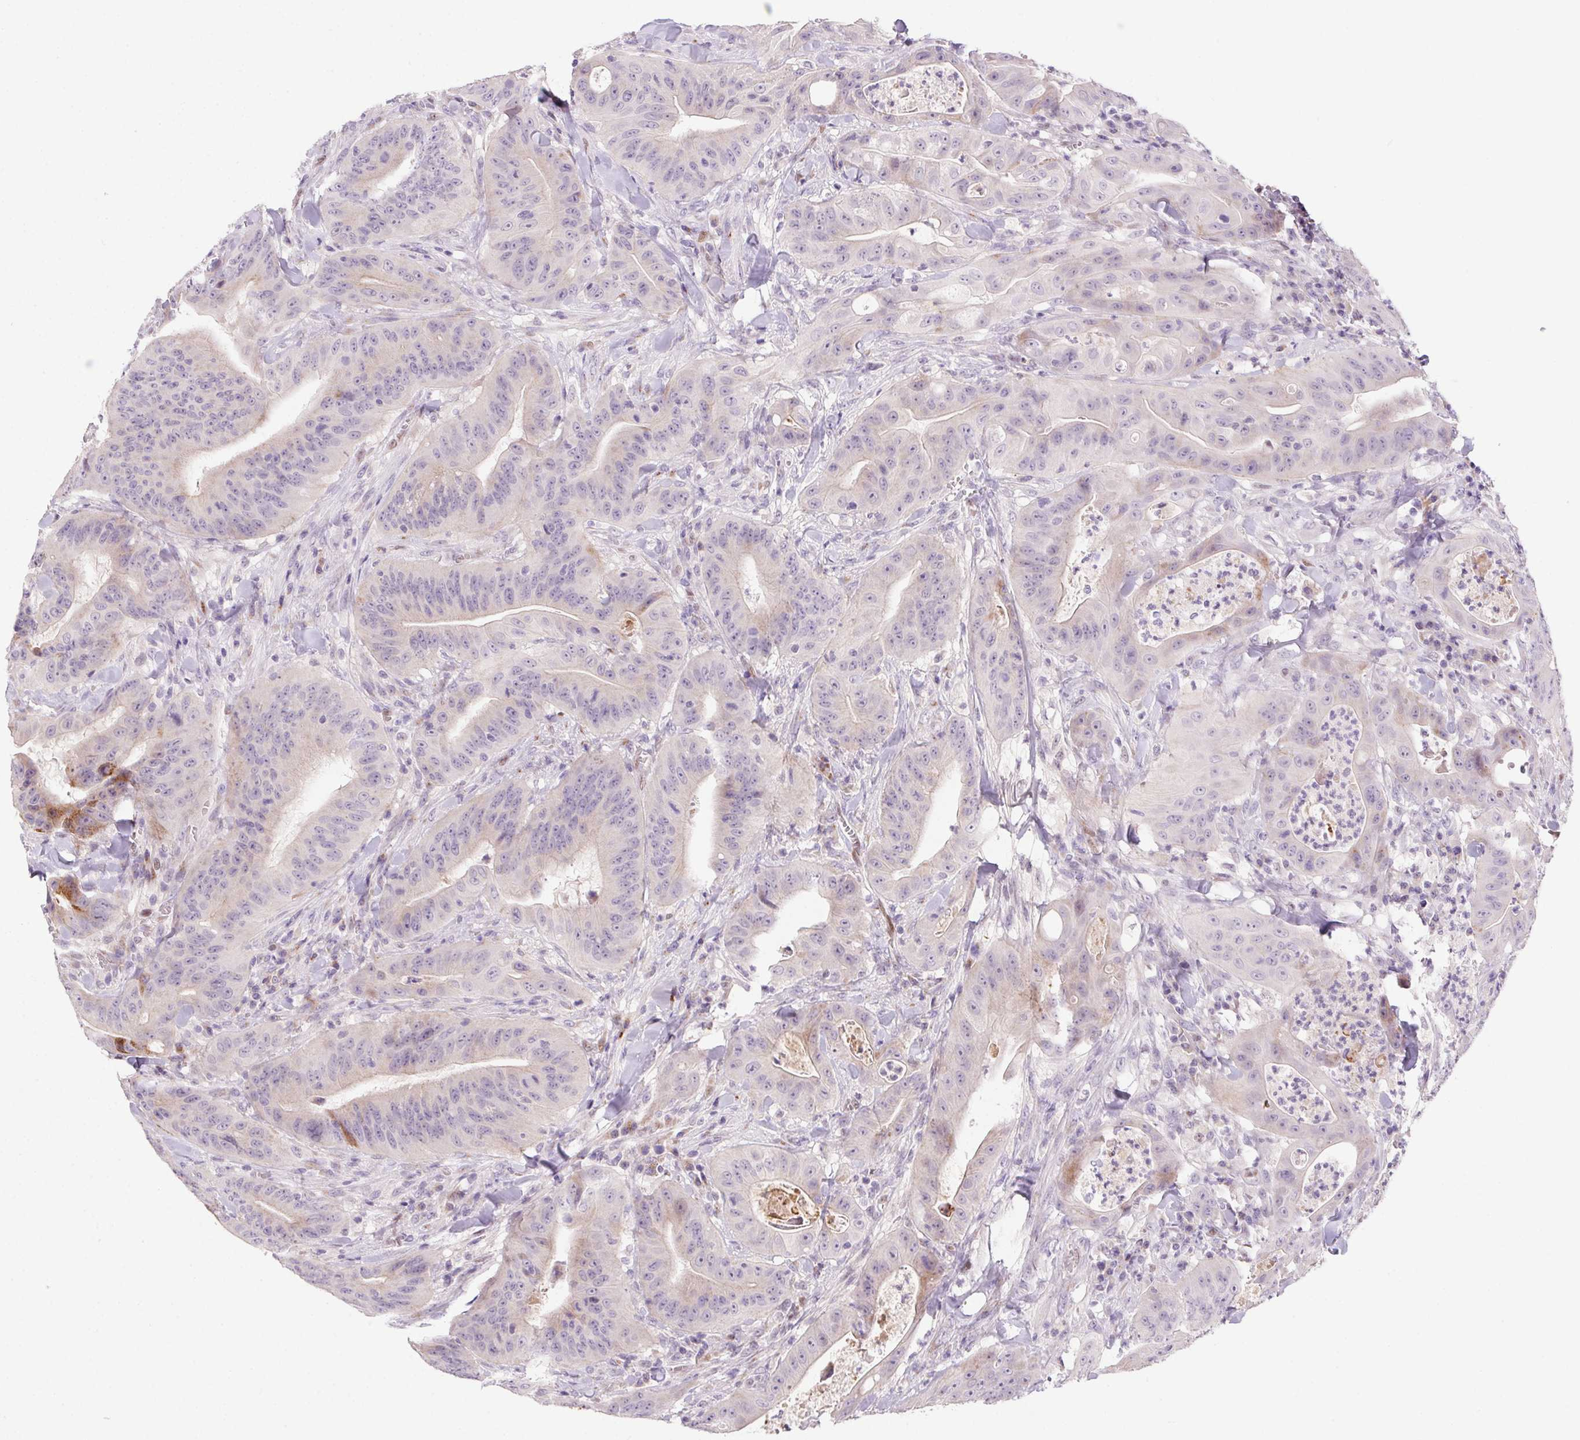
{"staining": {"intensity": "negative", "quantity": "none", "location": "none"}, "tissue": "colorectal cancer", "cell_type": "Tumor cells", "image_type": "cancer", "snomed": [{"axis": "morphology", "description": "Adenocarcinoma, NOS"}, {"axis": "topography", "description": "Colon"}], "caption": "Immunohistochemistry micrograph of human adenocarcinoma (colorectal) stained for a protein (brown), which shows no positivity in tumor cells.", "gene": "SP9", "patient": {"sex": "male", "age": 33}}